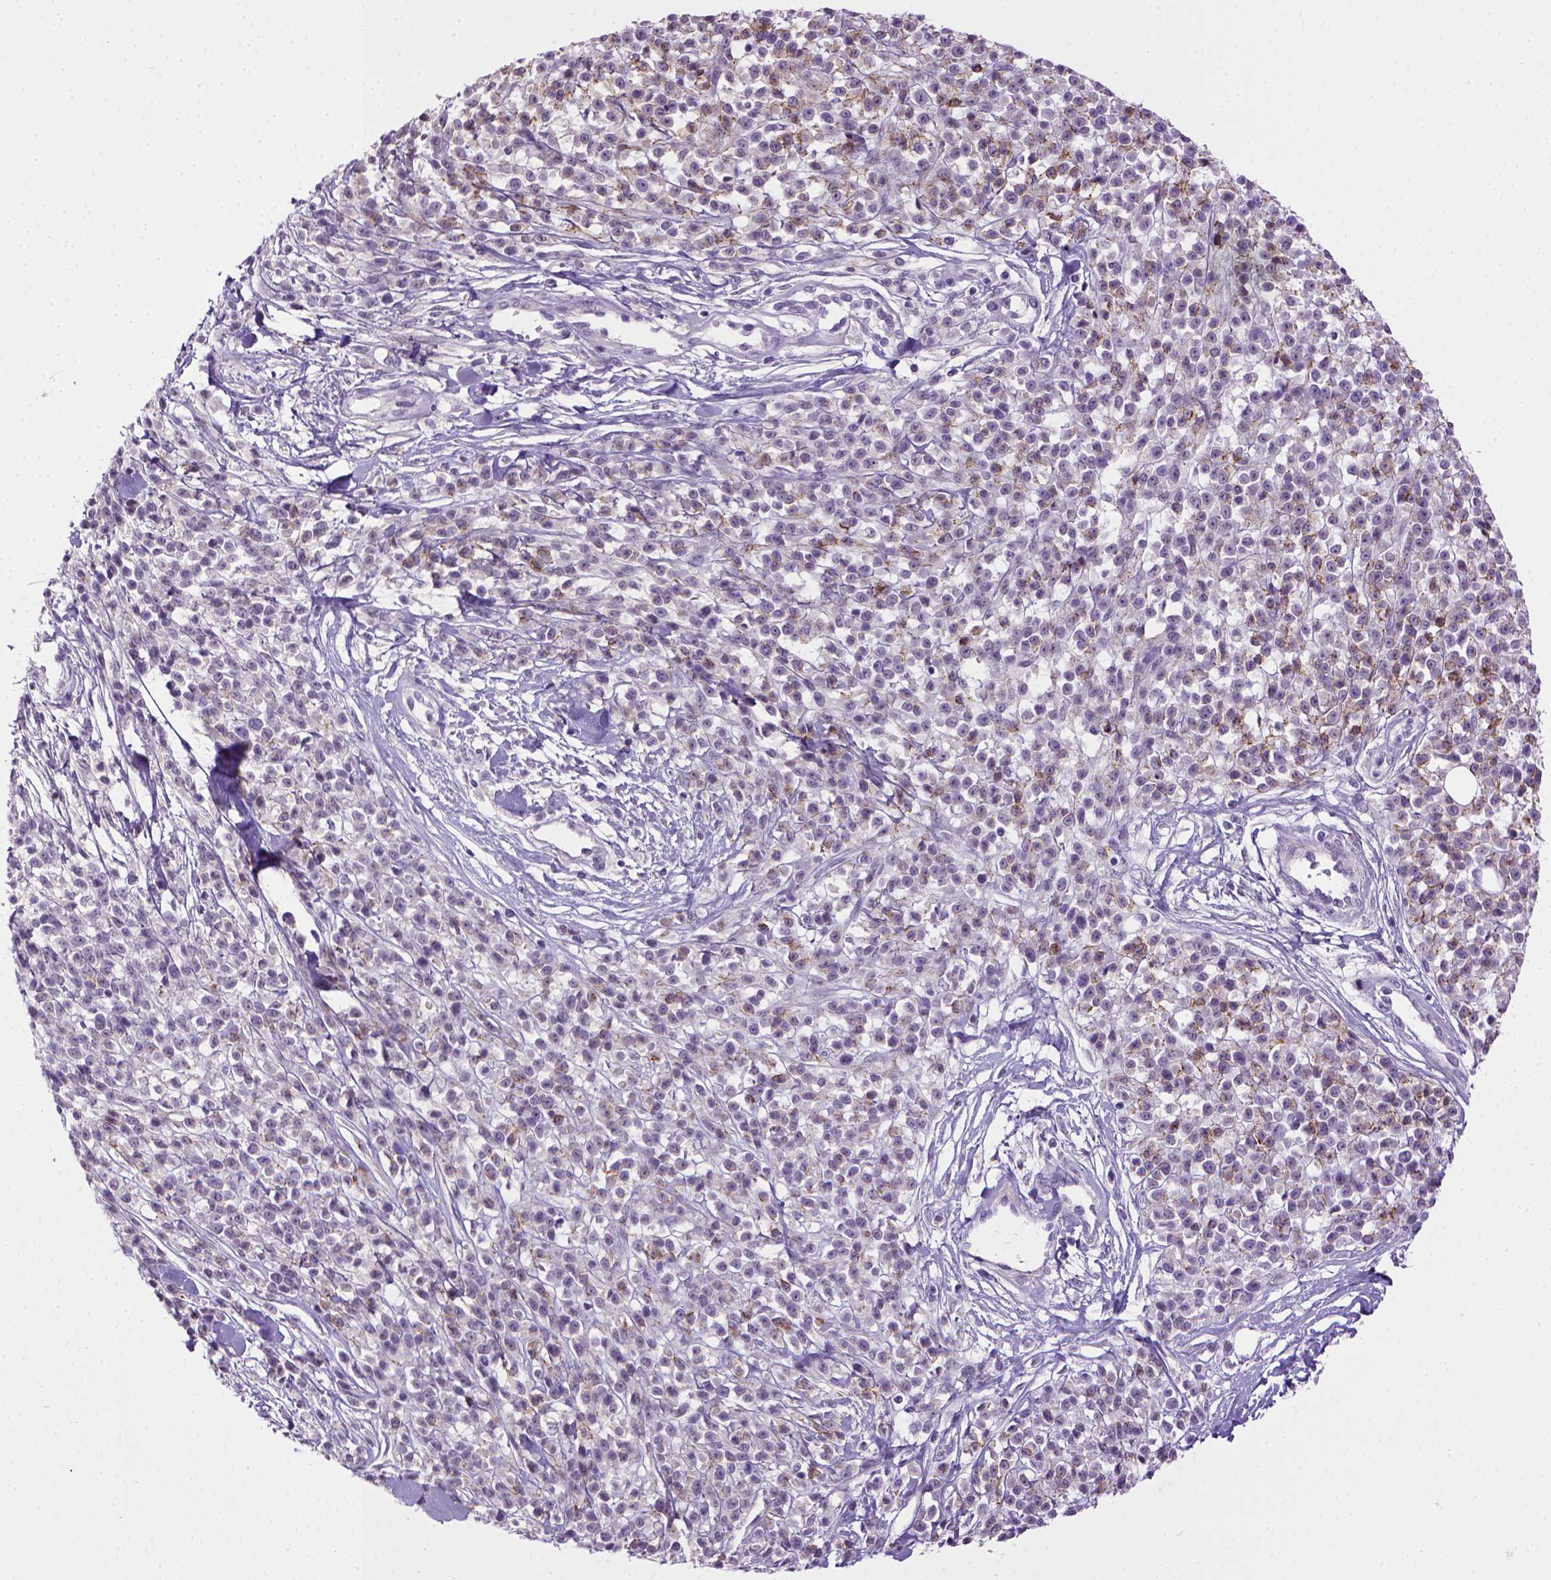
{"staining": {"intensity": "weak", "quantity": "<25%", "location": "cytoplasmic/membranous"}, "tissue": "melanoma", "cell_type": "Tumor cells", "image_type": "cancer", "snomed": [{"axis": "morphology", "description": "Malignant melanoma, NOS"}, {"axis": "topography", "description": "Skin"}, {"axis": "topography", "description": "Skin of trunk"}], "caption": "IHC photomicrograph of human malignant melanoma stained for a protein (brown), which demonstrates no positivity in tumor cells.", "gene": "CDH1", "patient": {"sex": "male", "age": 74}}